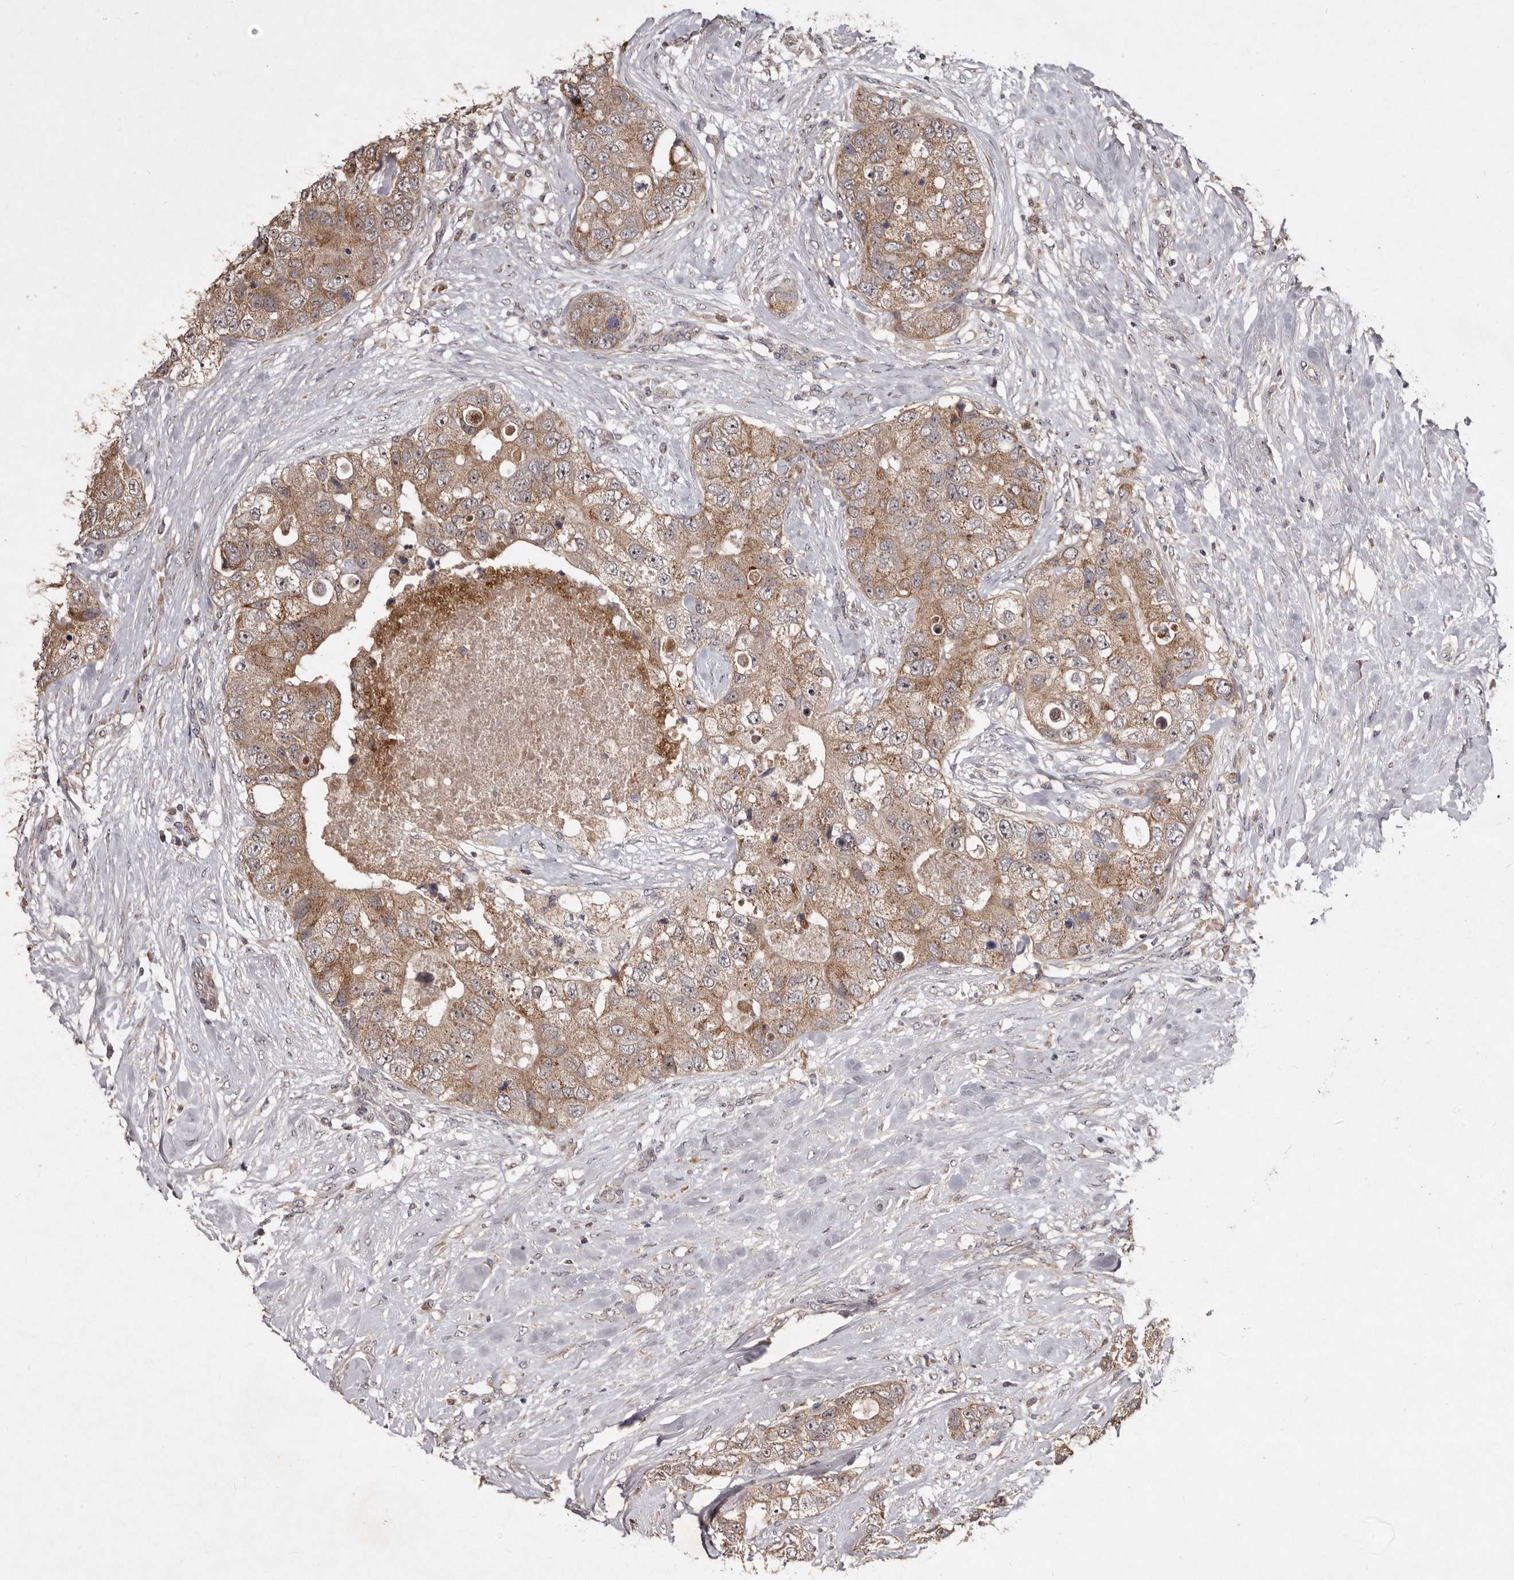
{"staining": {"intensity": "moderate", "quantity": ">75%", "location": "cytoplasmic/membranous"}, "tissue": "breast cancer", "cell_type": "Tumor cells", "image_type": "cancer", "snomed": [{"axis": "morphology", "description": "Duct carcinoma"}, {"axis": "topography", "description": "Breast"}], "caption": "IHC photomicrograph of neoplastic tissue: human intraductal carcinoma (breast) stained using immunohistochemistry (IHC) demonstrates medium levels of moderate protein expression localized specifically in the cytoplasmic/membranous of tumor cells, appearing as a cytoplasmic/membranous brown color.", "gene": "FLAD1", "patient": {"sex": "female", "age": 62}}